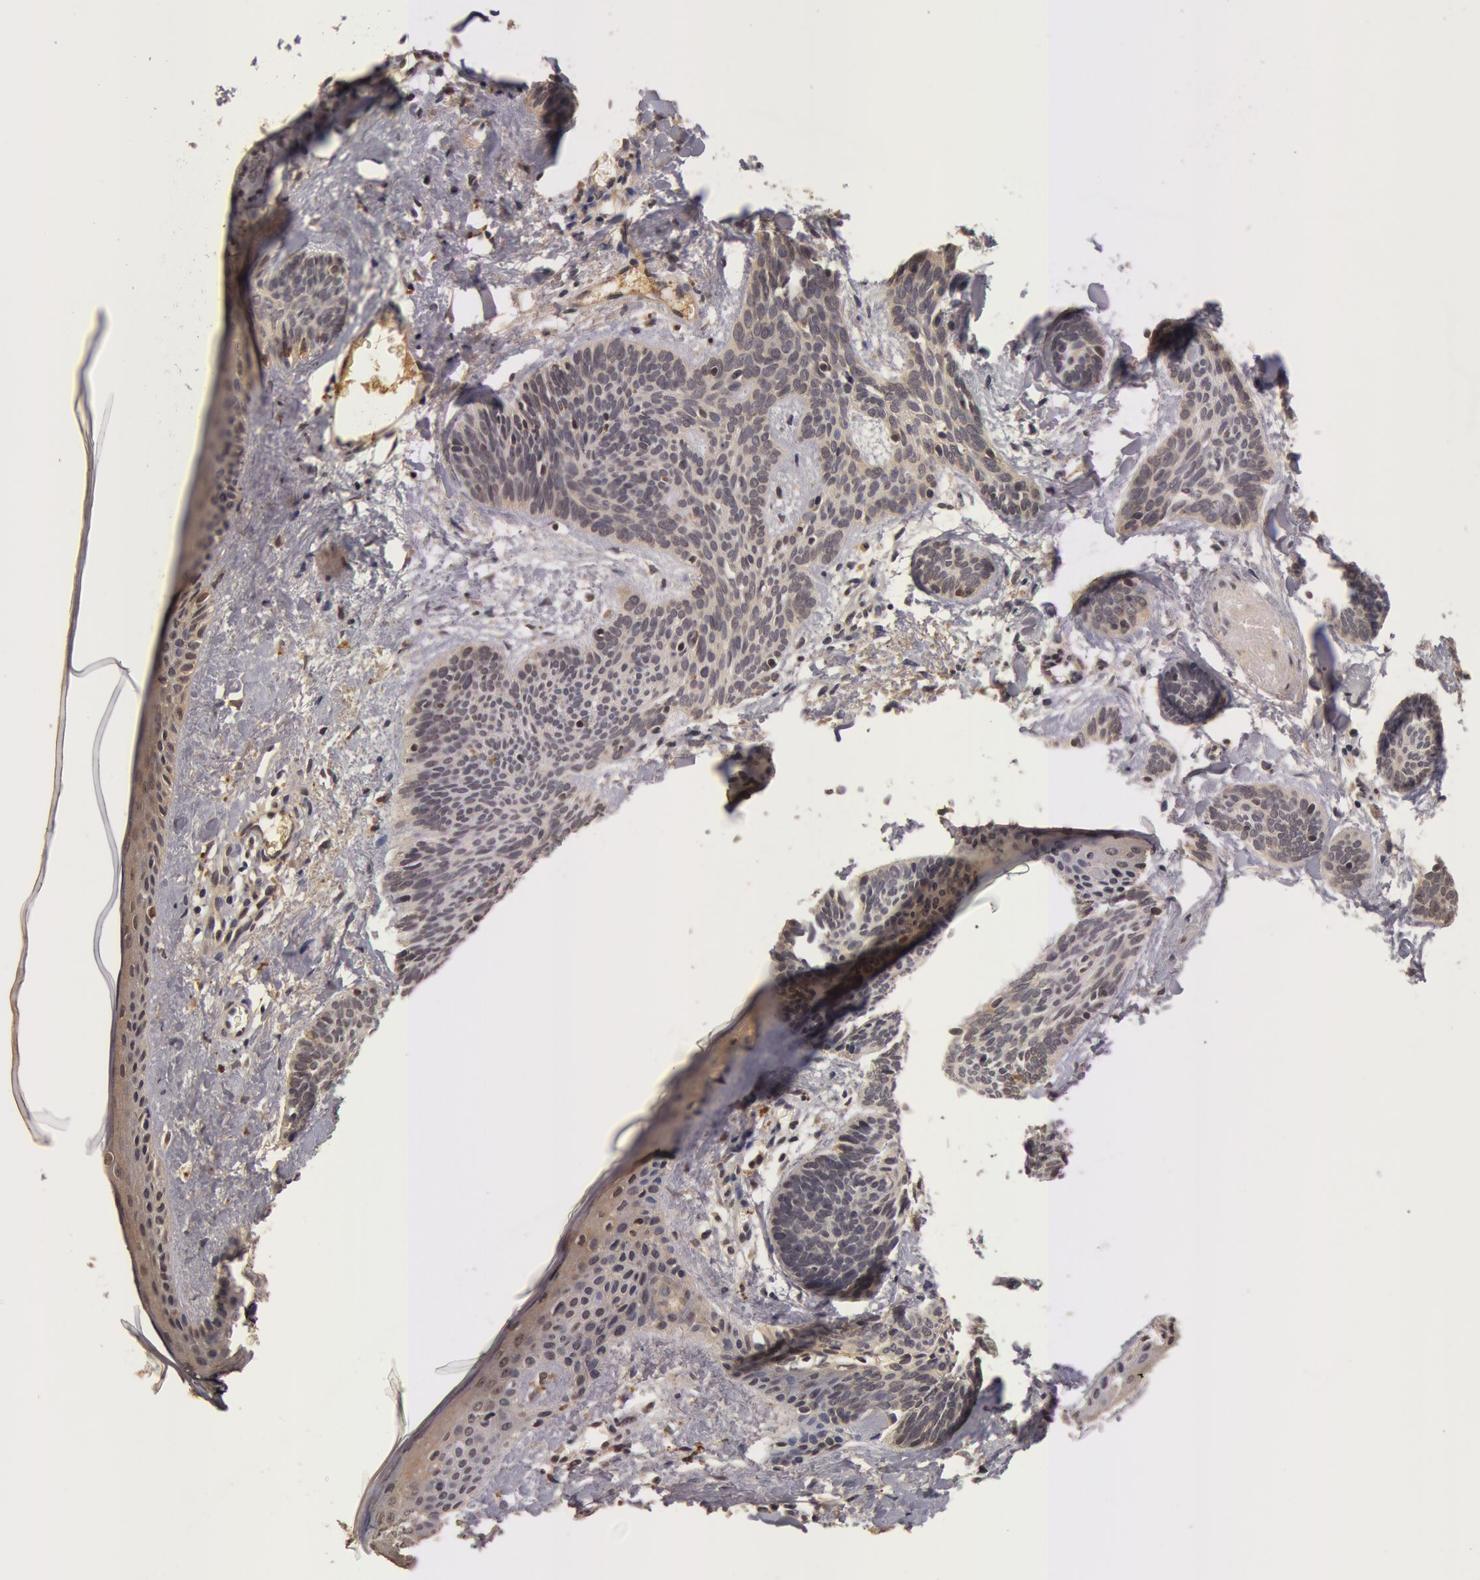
{"staining": {"intensity": "weak", "quantity": ">75%", "location": "cytoplasmic/membranous,nuclear"}, "tissue": "skin cancer", "cell_type": "Tumor cells", "image_type": "cancer", "snomed": [{"axis": "morphology", "description": "Basal cell carcinoma"}, {"axis": "topography", "description": "Skin"}], "caption": "Protein expression by IHC displays weak cytoplasmic/membranous and nuclear expression in about >75% of tumor cells in skin cancer.", "gene": "BCHE", "patient": {"sex": "female", "age": 81}}